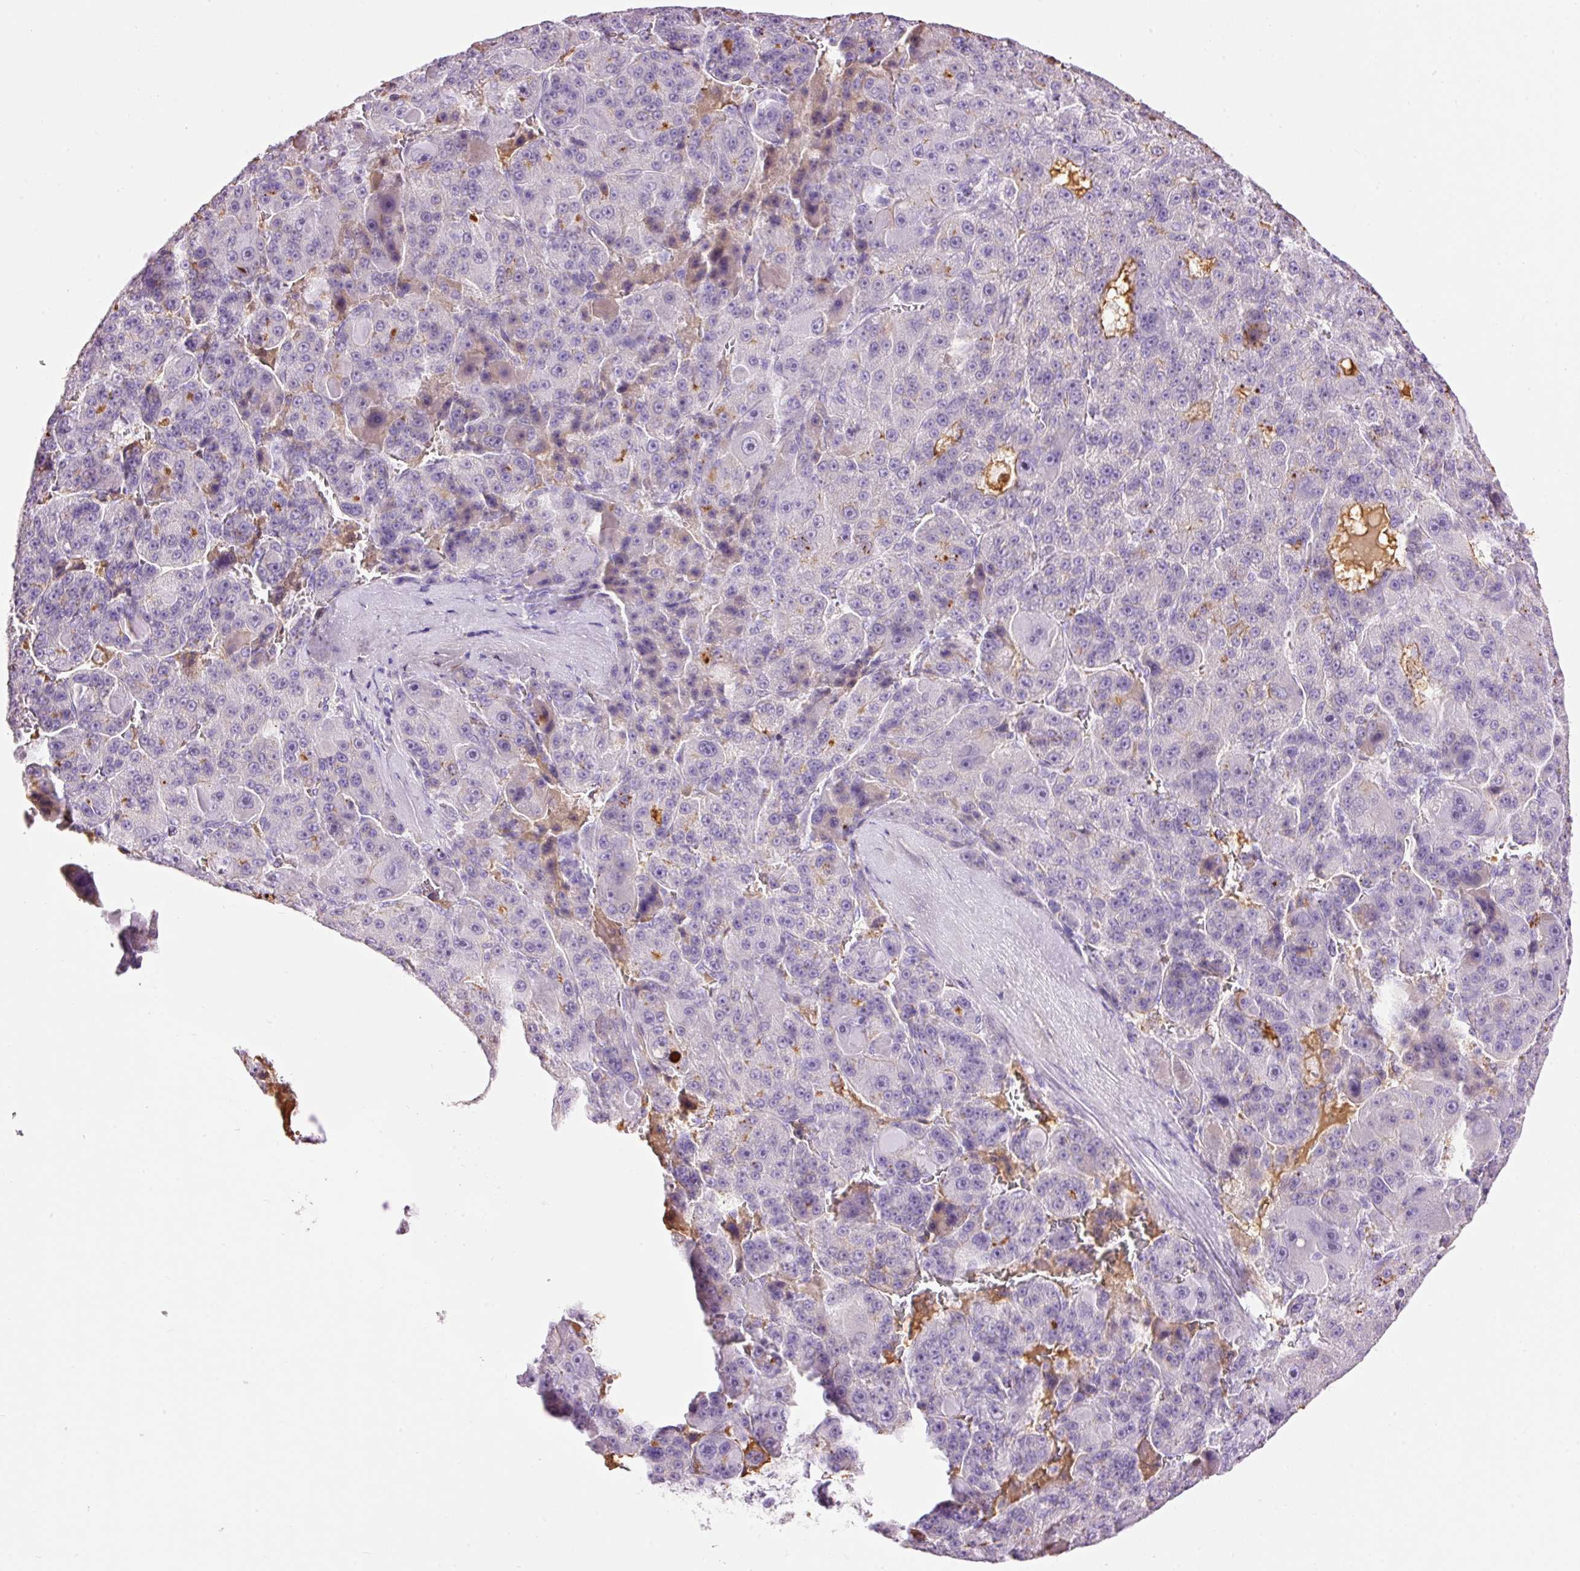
{"staining": {"intensity": "negative", "quantity": "none", "location": "none"}, "tissue": "liver cancer", "cell_type": "Tumor cells", "image_type": "cancer", "snomed": [{"axis": "morphology", "description": "Carcinoma, Hepatocellular, NOS"}, {"axis": "topography", "description": "Liver"}], "caption": "This histopathology image is of liver cancer (hepatocellular carcinoma) stained with immunohistochemistry to label a protein in brown with the nuclei are counter-stained blue. There is no staining in tumor cells.", "gene": "PRPF38B", "patient": {"sex": "male", "age": 76}}